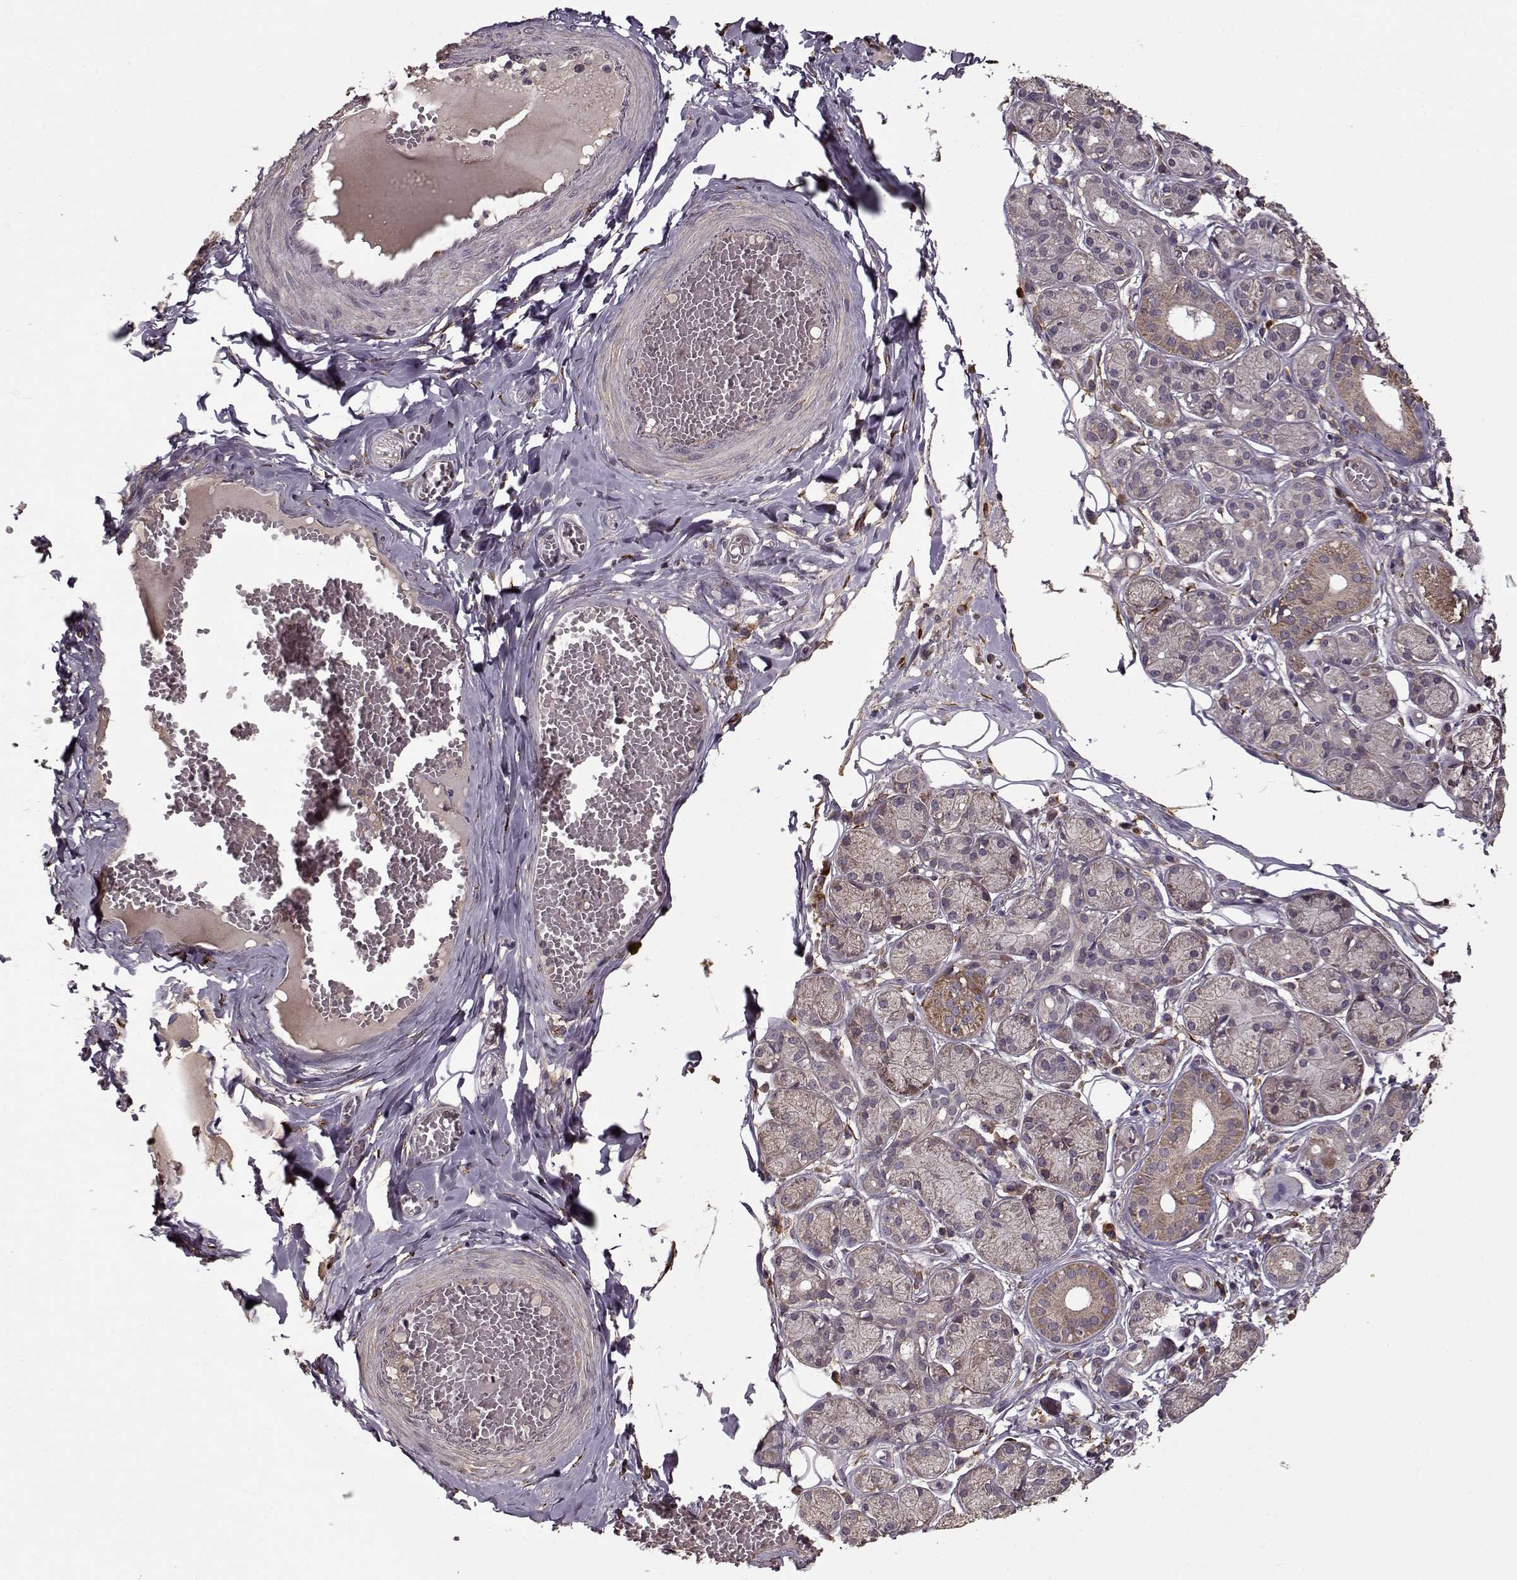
{"staining": {"intensity": "moderate", "quantity": "<25%", "location": "cytoplasmic/membranous"}, "tissue": "salivary gland", "cell_type": "Glandular cells", "image_type": "normal", "snomed": [{"axis": "morphology", "description": "Normal tissue, NOS"}, {"axis": "topography", "description": "Salivary gland"}, {"axis": "topography", "description": "Peripheral nerve tissue"}], "caption": "Immunohistochemistry (IHC) (DAB (3,3'-diaminobenzidine)) staining of normal human salivary gland displays moderate cytoplasmic/membranous protein positivity in approximately <25% of glandular cells. (Brightfield microscopy of DAB IHC at high magnification).", "gene": "IMMP1L", "patient": {"sex": "male", "age": 71}}